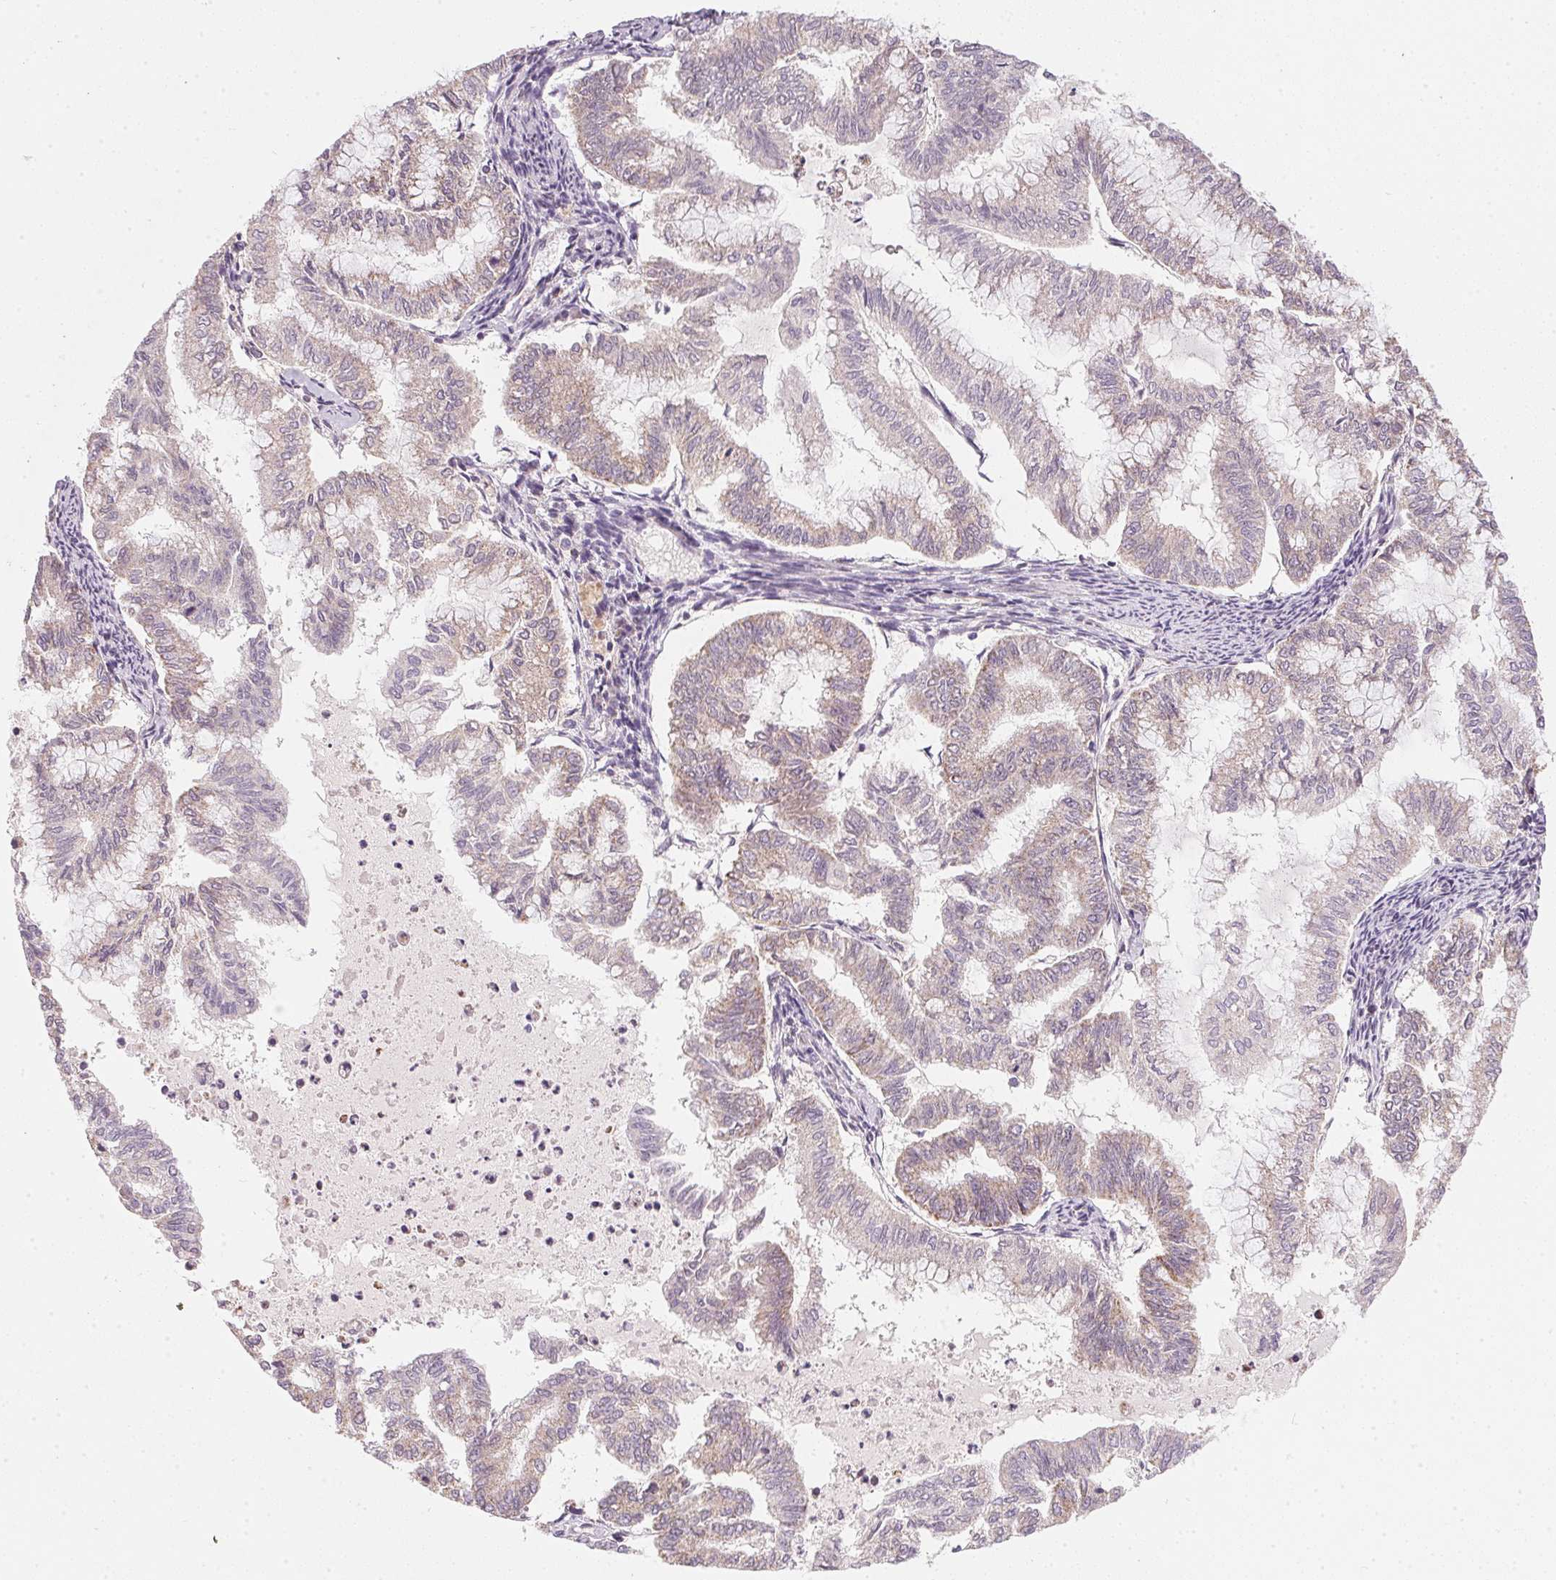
{"staining": {"intensity": "moderate", "quantity": ">75%", "location": "cytoplasmic/membranous"}, "tissue": "endometrial cancer", "cell_type": "Tumor cells", "image_type": "cancer", "snomed": [{"axis": "morphology", "description": "Adenocarcinoma, NOS"}, {"axis": "topography", "description": "Endometrium"}], "caption": "Tumor cells demonstrate medium levels of moderate cytoplasmic/membranous positivity in approximately >75% of cells in human adenocarcinoma (endometrial).", "gene": "COQ7", "patient": {"sex": "female", "age": 79}}